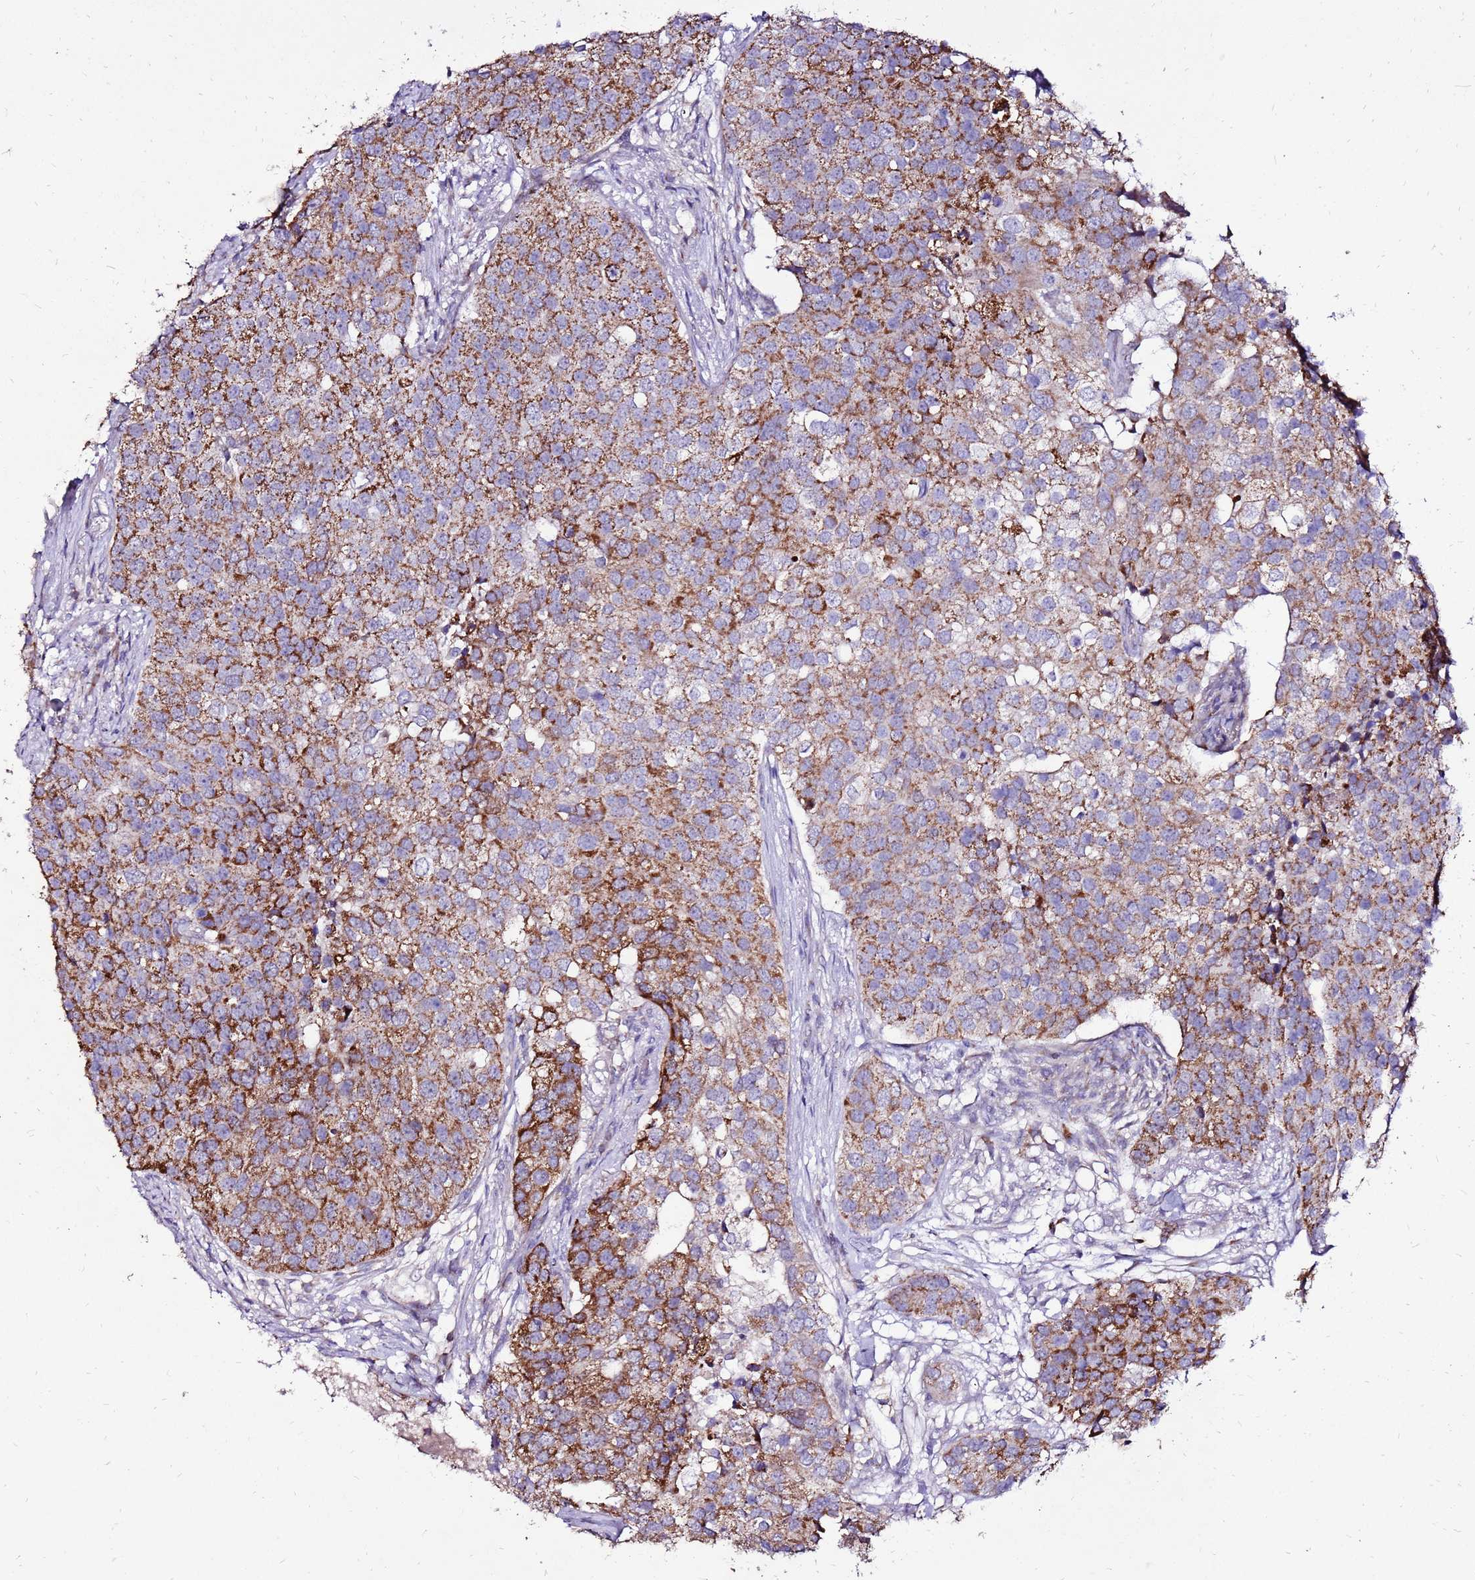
{"staining": {"intensity": "moderate", "quantity": ">75%", "location": "cytoplasmic/membranous"}, "tissue": "prostate cancer", "cell_type": "Tumor cells", "image_type": "cancer", "snomed": [{"axis": "morphology", "description": "Adenocarcinoma, High grade"}, {"axis": "topography", "description": "Prostate"}], "caption": "Moderate cytoplasmic/membranous protein positivity is appreciated in approximately >75% of tumor cells in prostate cancer.", "gene": "SPSB3", "patient": {"sex": "male", "age": 62}}